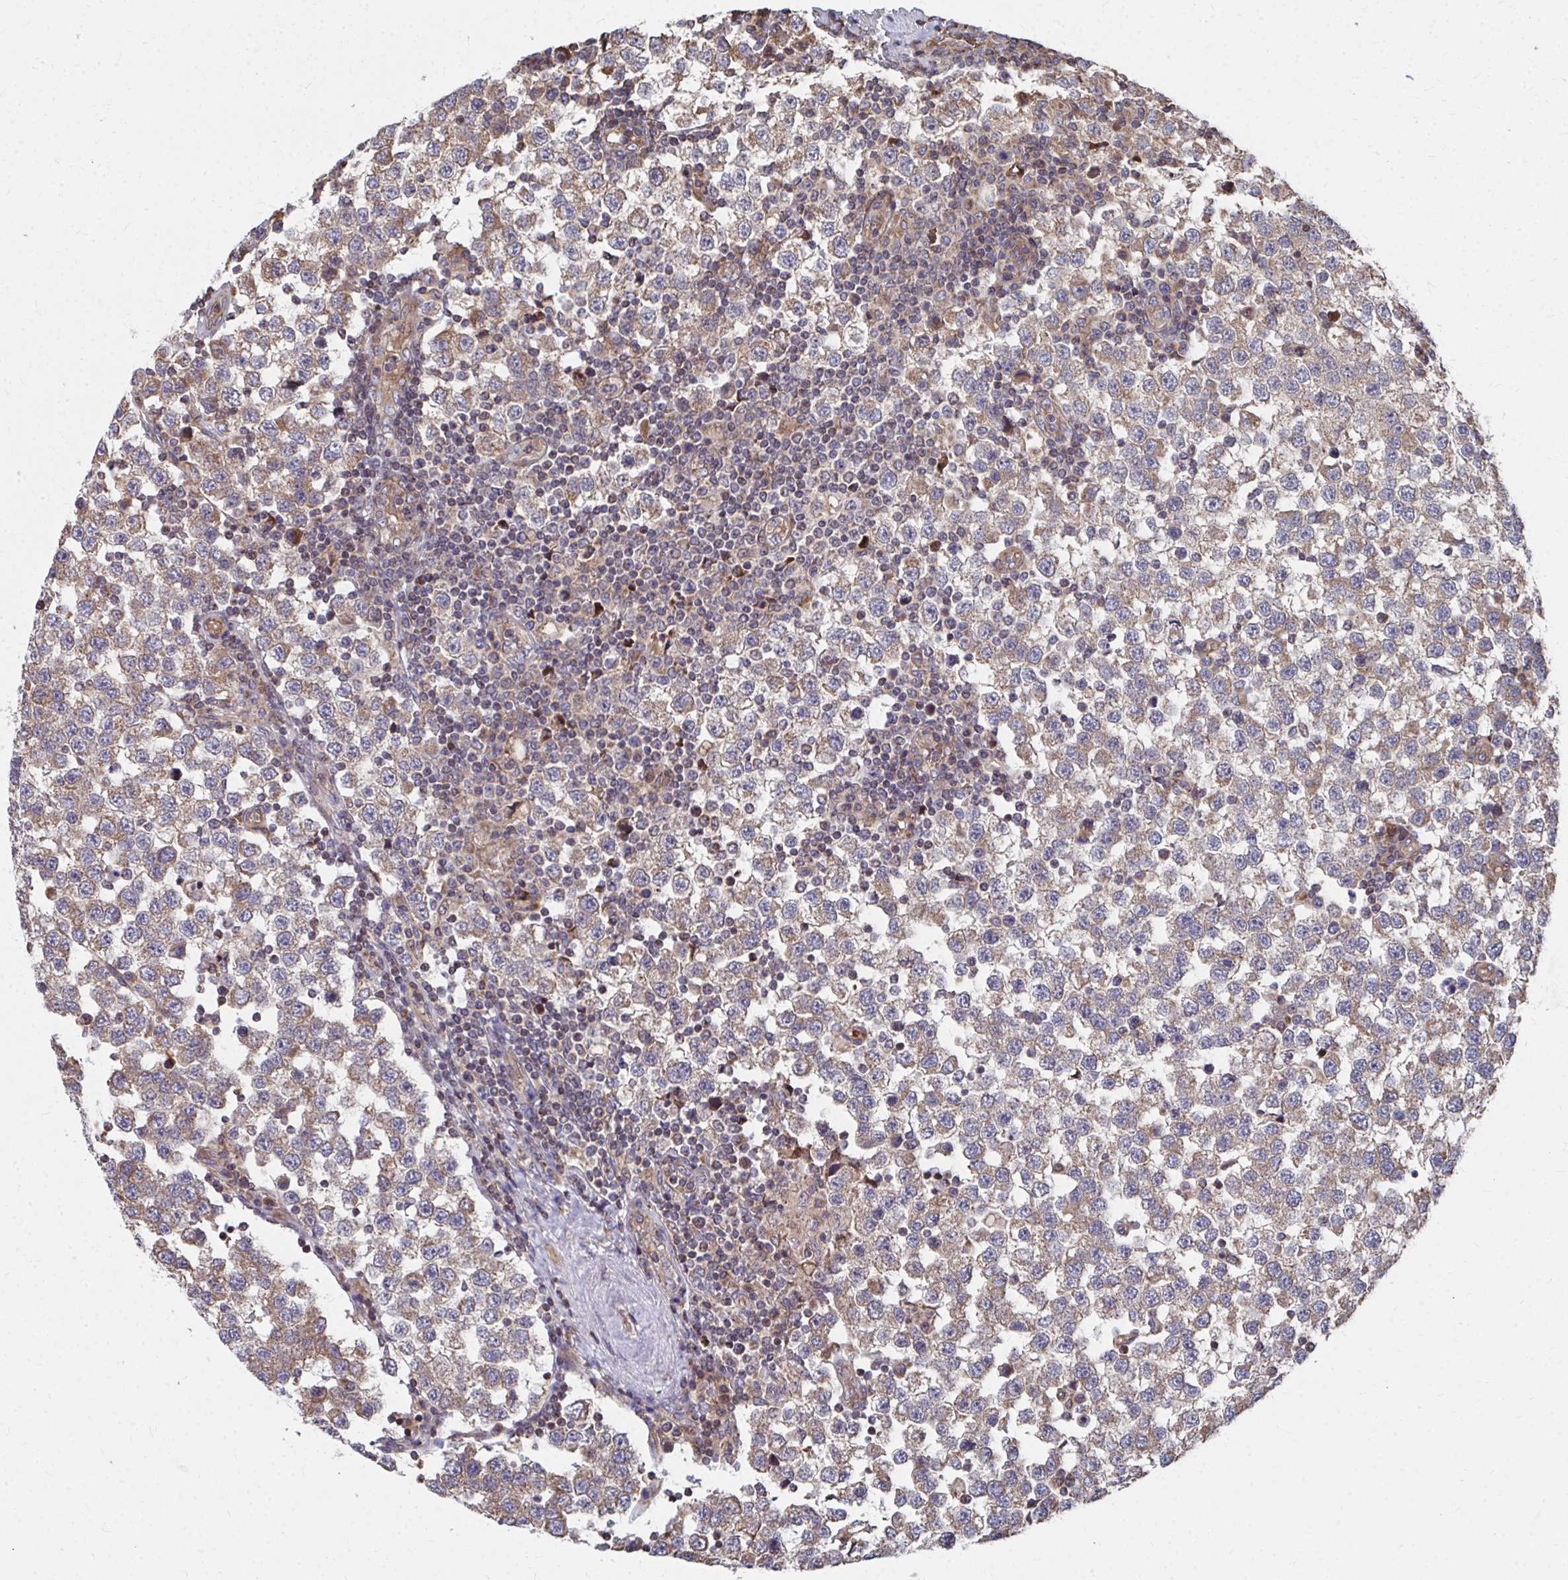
{"staining": {"intensity": "weak", "quantity": ">75%", "location": "cytoplasmic/membranous"}, "tissue": "testis cancer", "cell_type": "Tumor cells", "image_type": "cancer", "snomed": [{"axis": "morphology", "description": "Seminoma, NOS"}, {"axis": "topography", "description": "Testis"}], "caption": "A low amount of weak cytoplasmic/membranous expression is present in approximately >75% of tumor cells in testis seminoma tissue. (IHC, brightfield microscopy, high magnification).", "gene": "FAM89A", "patient": {"sex": "male", "age": 34}}